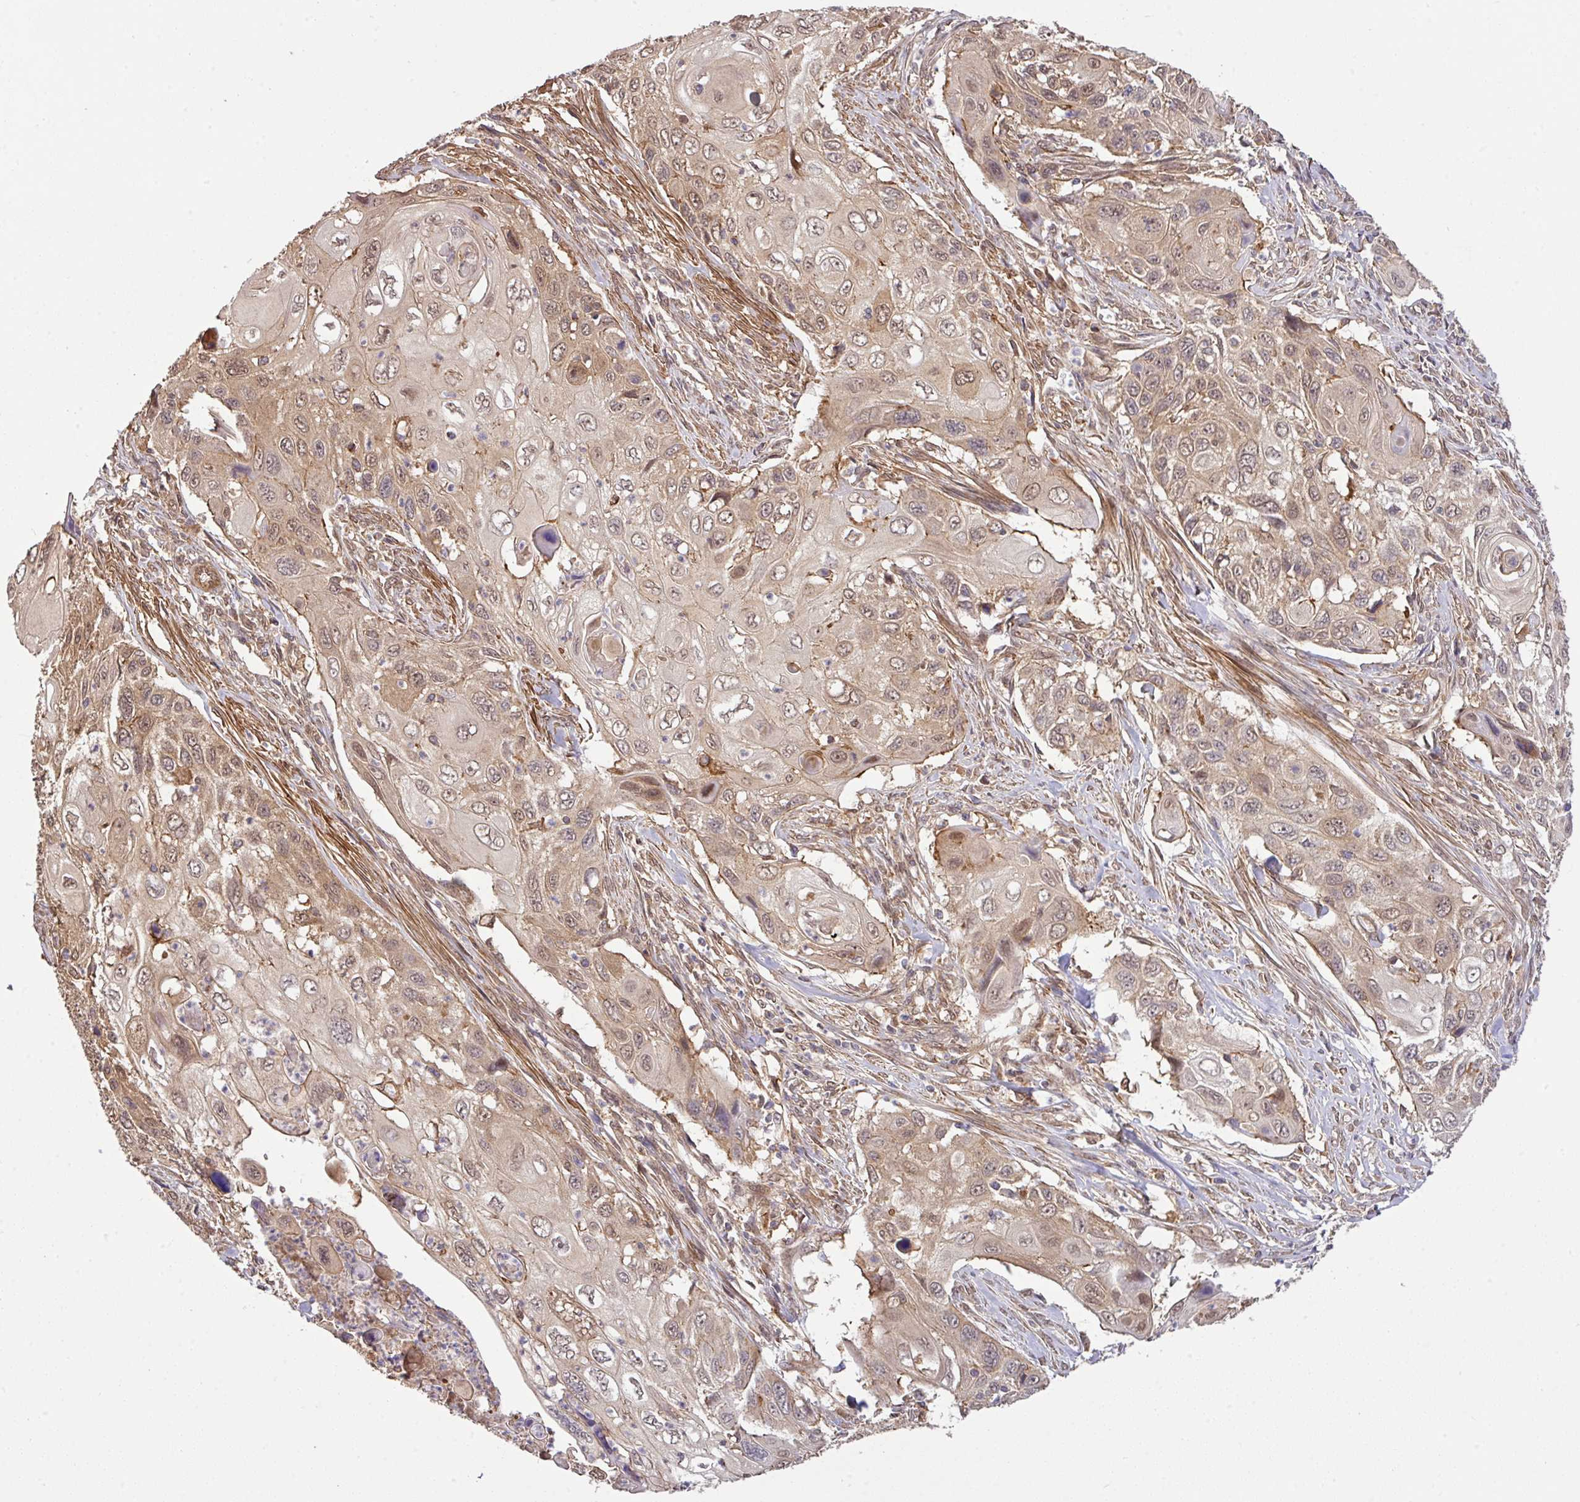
{"staining": {"intensity": "weak", "quantity": ">75%", "location": "cytoplasmic/membranous,nuclear"}, "tissue": "cervical cancer", "cell_type": "Tumor cells", "image_type": "cancer", "snomed": [{"axis": "morphology", "description": "Squamous cell carcinoma, NOS"}, {"axis": "topography", "description": "Cervix"}], "caption": "IHC micrograph of neoplastic tissue: human cervical cancer stained using IHC shows low levels of weak protein expression localized specifically in the cytoplasmic/membranous and nuclear of tumor cells, appearing as a cytoplasmic/membranous and nuclear brown color.", "gene": "ARPIN", "patient": {"sex": "female", "age": 70}}